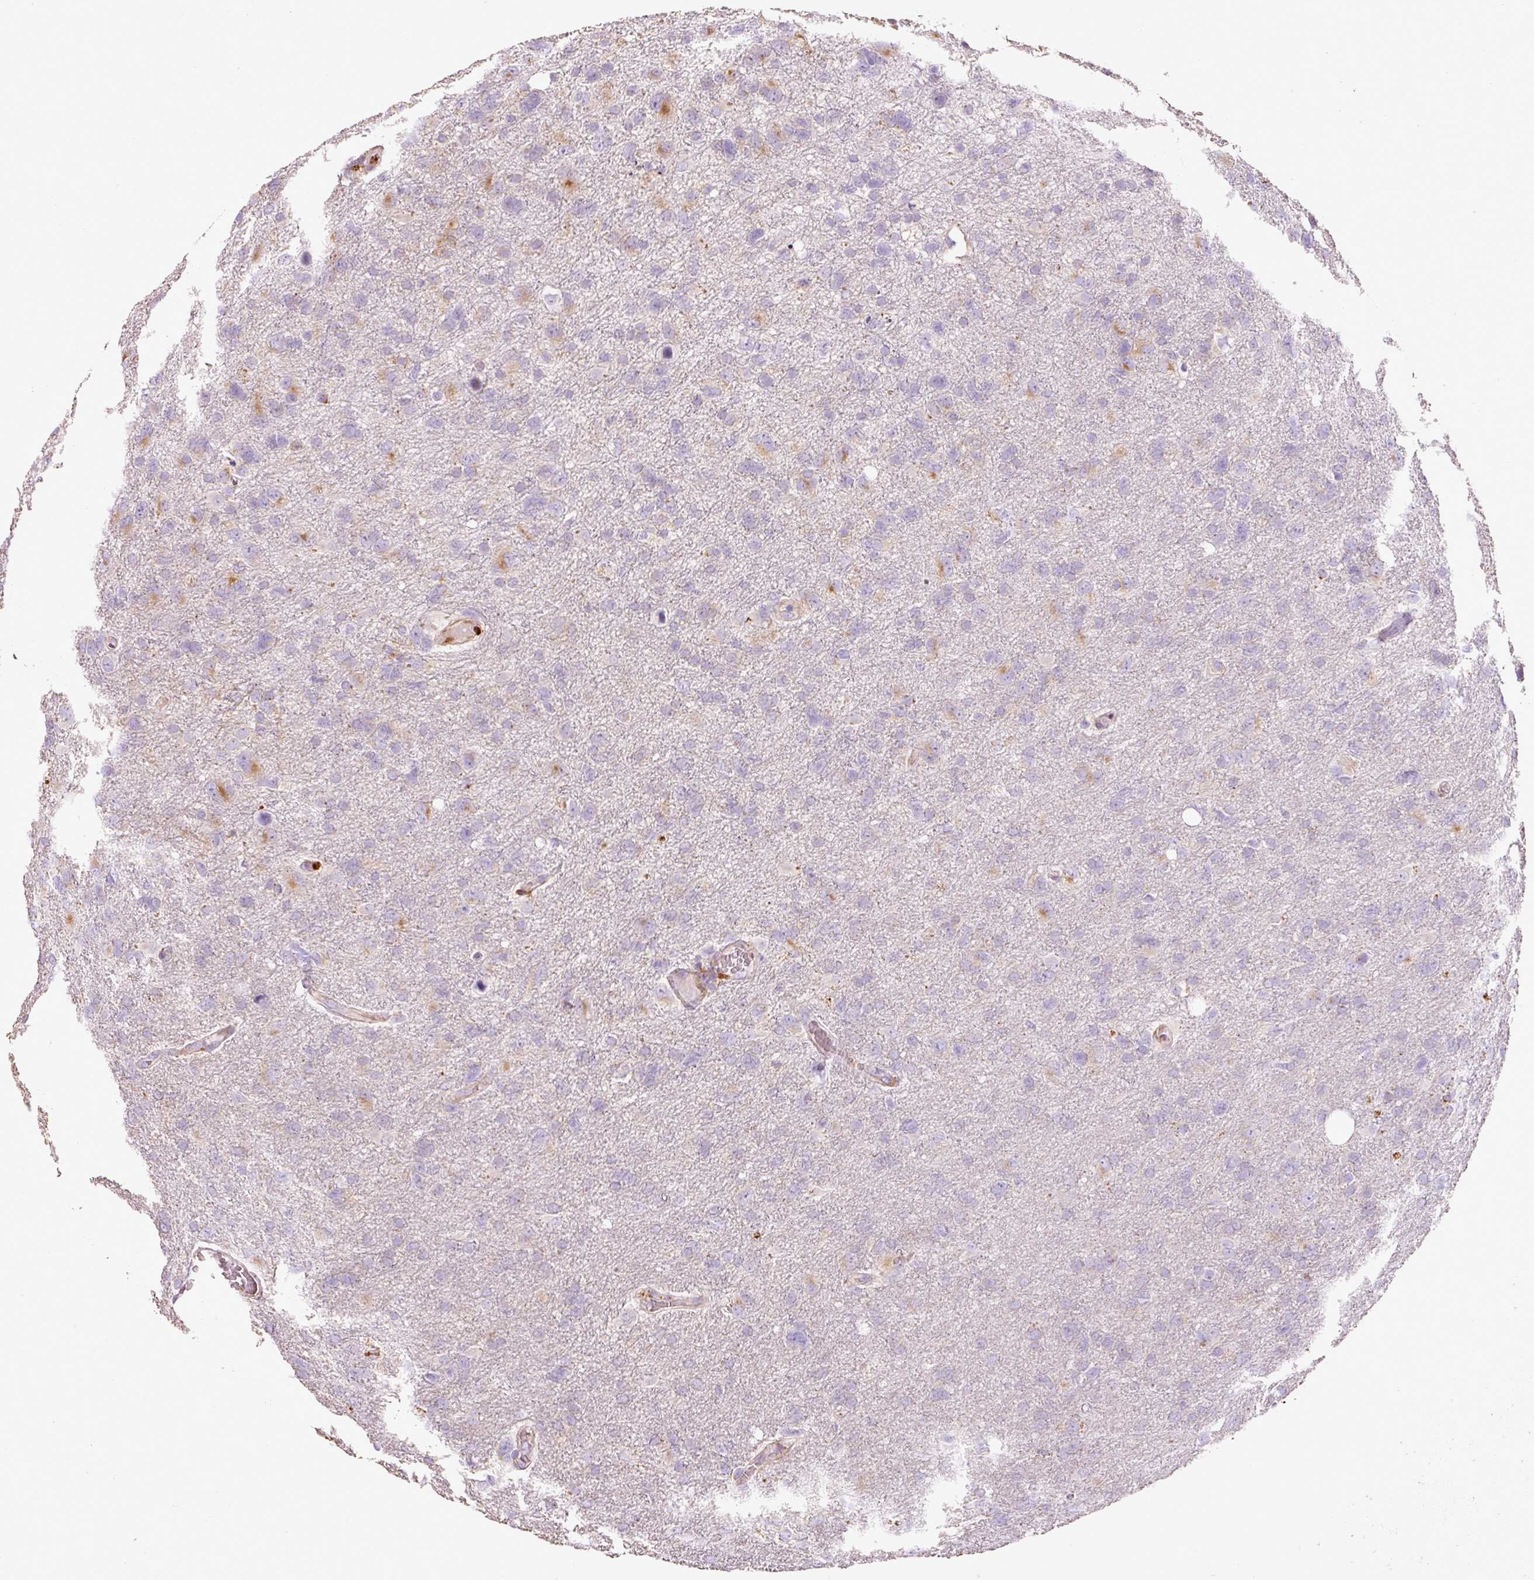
{"staining": {"intensity": "negative", "quantity": "none", "location": "none"}, "tissue": "glioma", "cell_type": "Tumor cells", "image_type": "cancer", "snomed": [{"axis": "morphology", "description": "Glioma, malignant, High grade"}, {"axis": "topography", "description": "Brain"}], "caption": "Glioma was stained to show a protein in brown. There is no significant staining in tumor cells. The staining was performed using DAB (3,3'-diaminobenzidine) to visualize the protein expression in brown, while the nuclei were stained in blue with hematoxylin (Magnification: 20x).", "gene": "TMC8", "patient": {"sex": "male", "age": 61}}